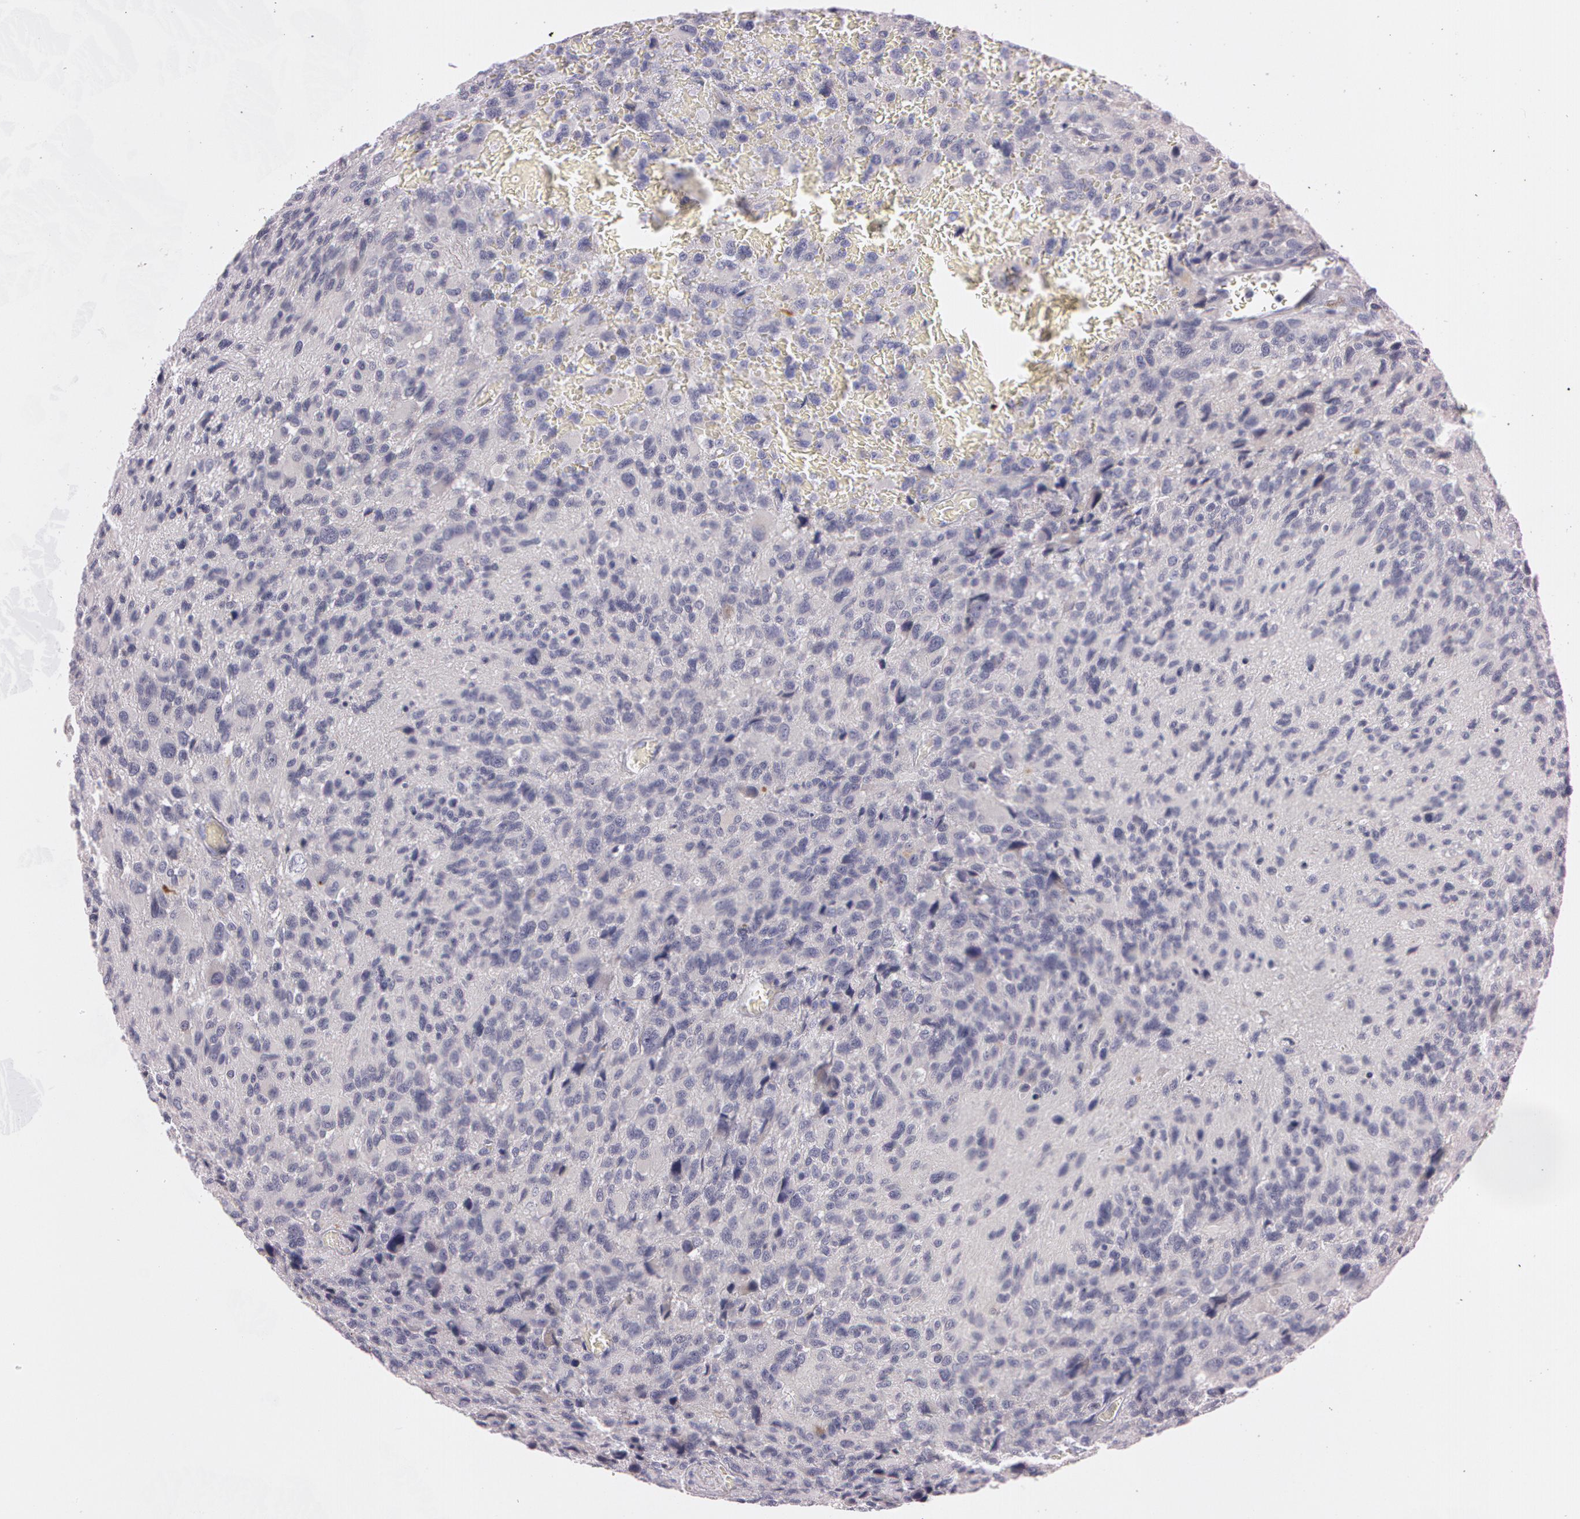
{"staining": {"intensity": "negative", "quantity": "none", "location": "none"}, "tissue": "glioma", "cell_type": "Tumor cells", "image_type": "cancer", "snomed": [{"axis": "morphology", "description": "Glioma, malignant, High grade"}, {"axis": "topography", "description": "Brain"}], "caption": "Immunohistochemistry (IHC) photomicrograph of neoplastic tissue: human glioma stained with DAB displays no significant protein staining in tumor cells.", "gene": "MXRA5", "patient": {"sex": "male", "age": 69}}